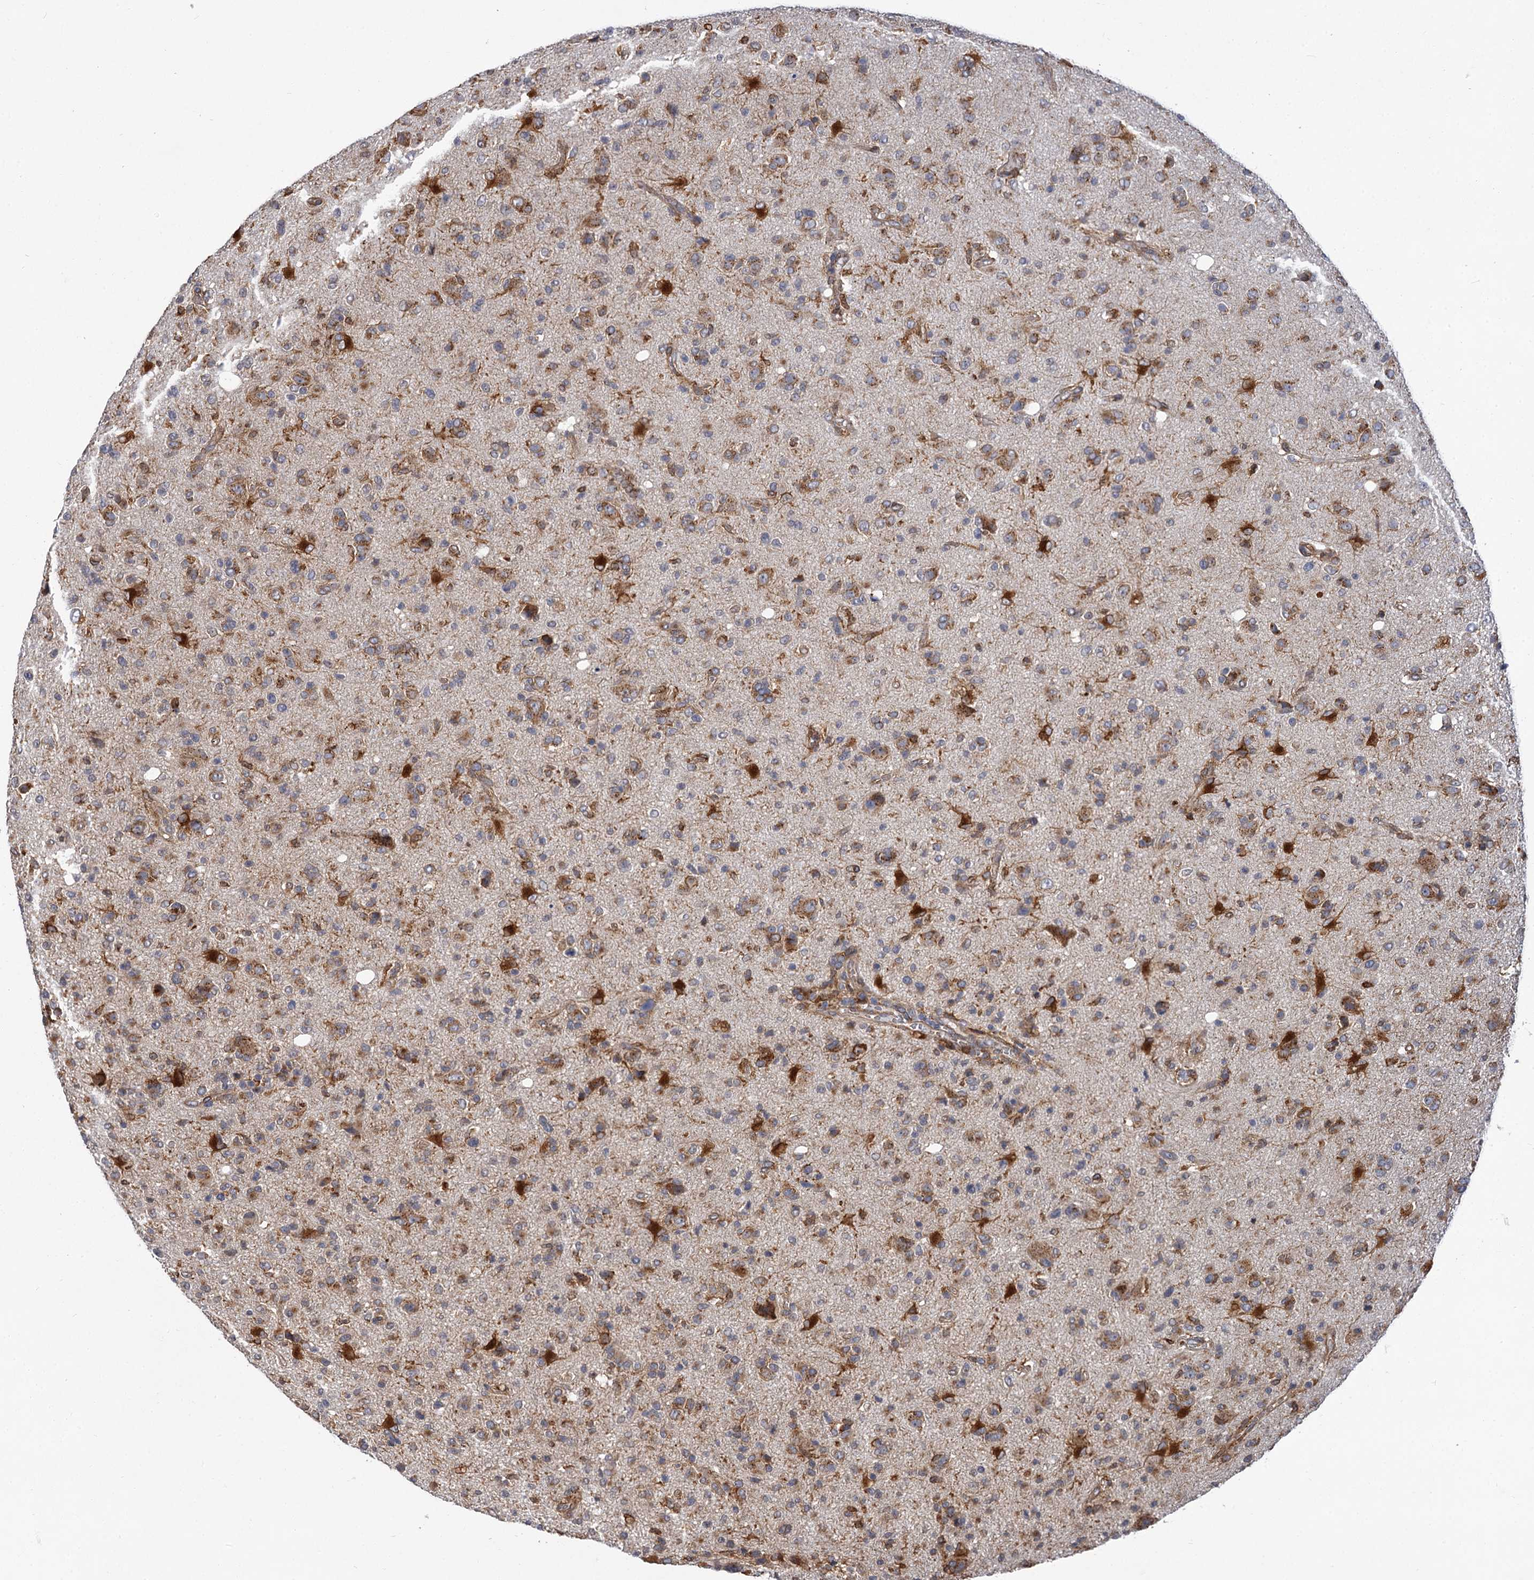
{"staining": {"intensity": "moderate", "quantity": "25%-75%", "location": "cytoplasmic/membranous"}, "tissue": "glioma", "cell_type": "Tumor cells", "image_type": "cancer", "snomed": [{"axis": "morphology", "description": "Glioma, malignant, High grade"}, {"axis": "topography", "description": "Brain"}], "caption": "The immunohistochemical stain highlights moderate cytoplasmic/membranous expression in tumor cells of high-grade glioma (malignant) tissue.", "gene": "PPIP5K2", "patient": {"sex": "female", "age": 57}}